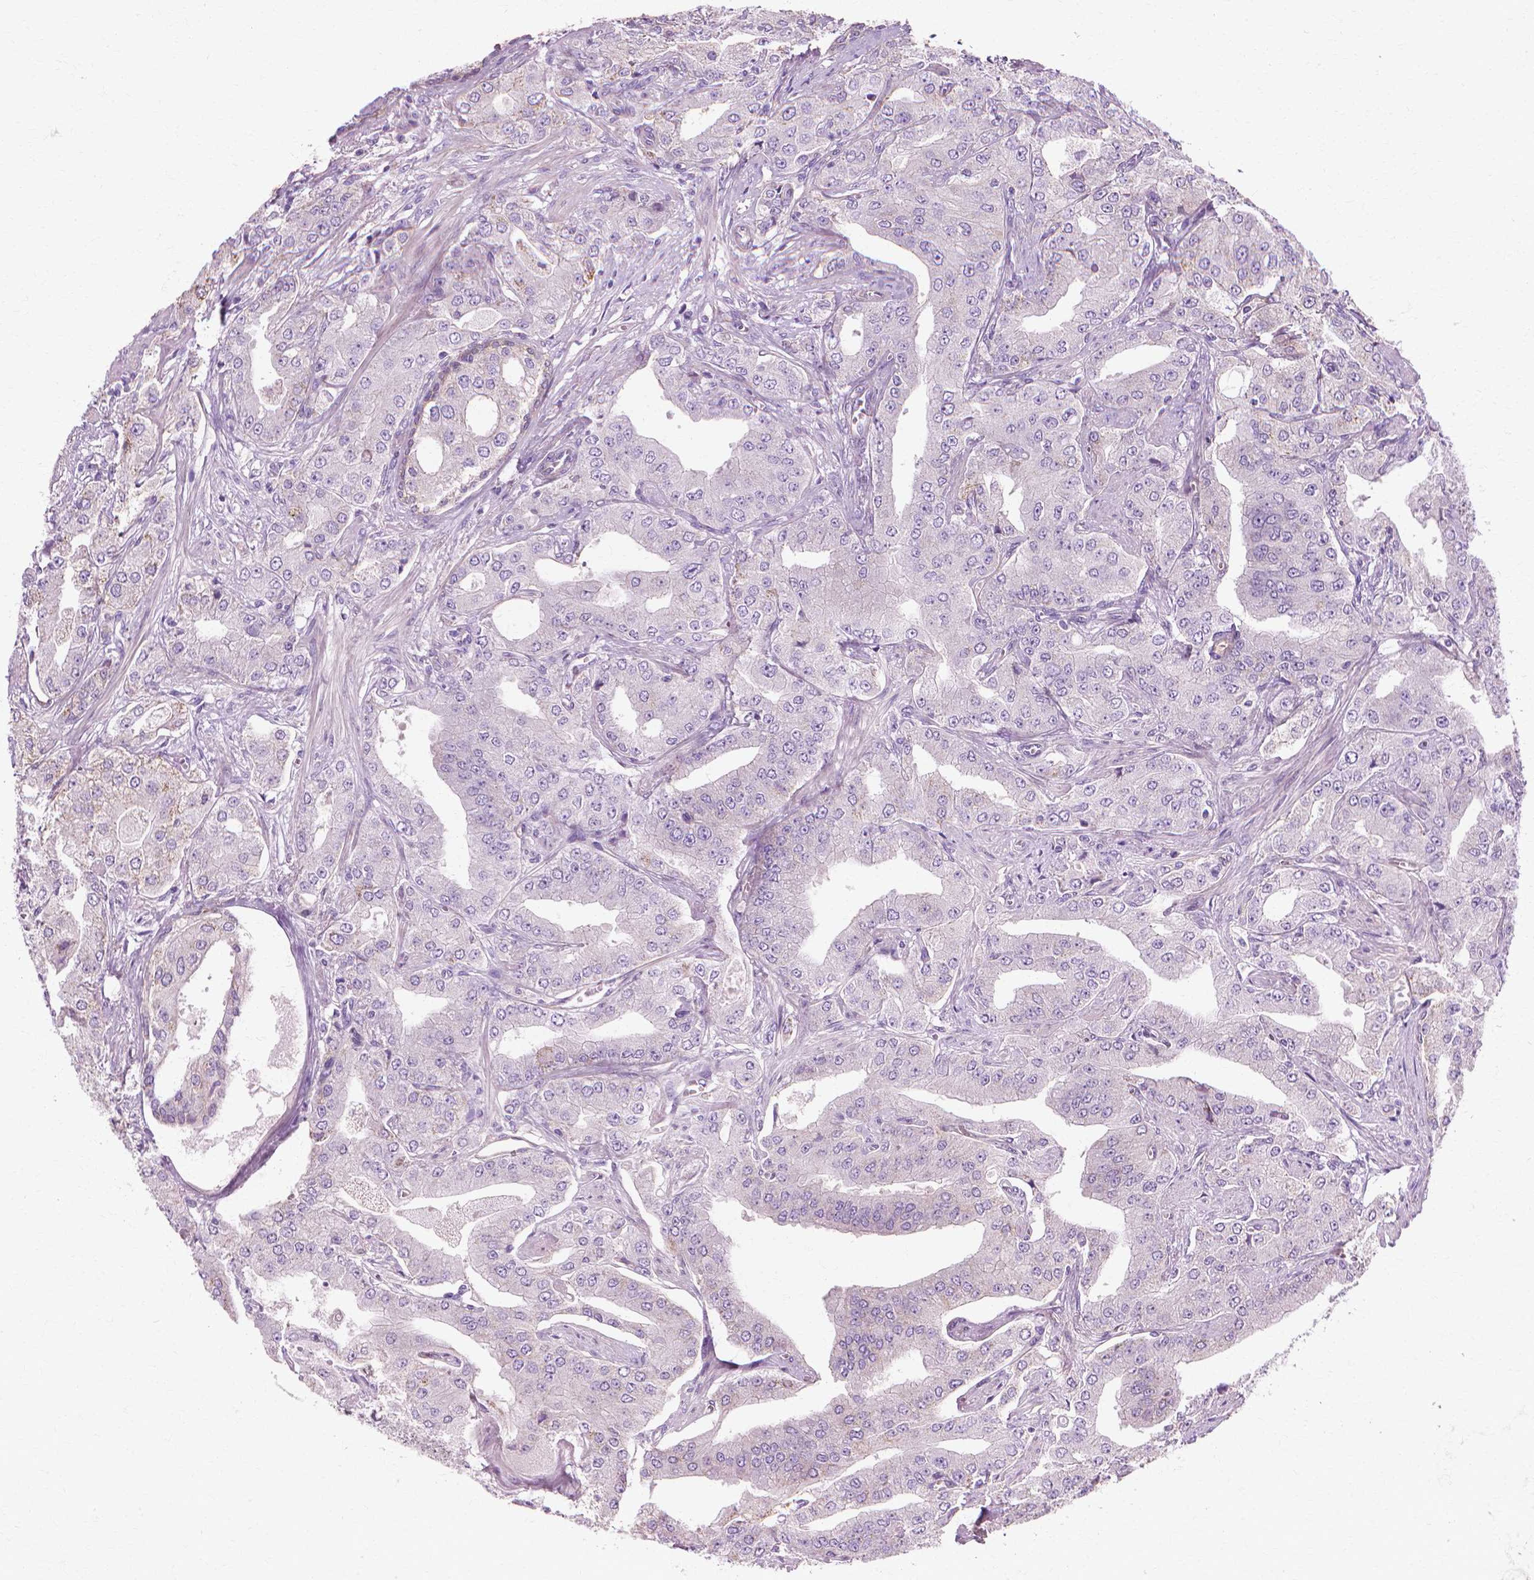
{"staining": {"intensity": "negative", "quantity": "none", "location": "none"}, "tissue": "prostate cancer", "cell_type": "Tumor cells", "image_type": "cancer", "snomed": [{"axis": "morphology", "description": "Adenocarcinoma, Low grade"}, {"axis": "topography", "description": "Prostate"}], "caption": "Image shows no protein staining in tumor cells of prostate cancer (low-grade adenocarcinoma) tissue.", "gene": "CFAP157", "patient": {"sex": "male", "age": 60}}